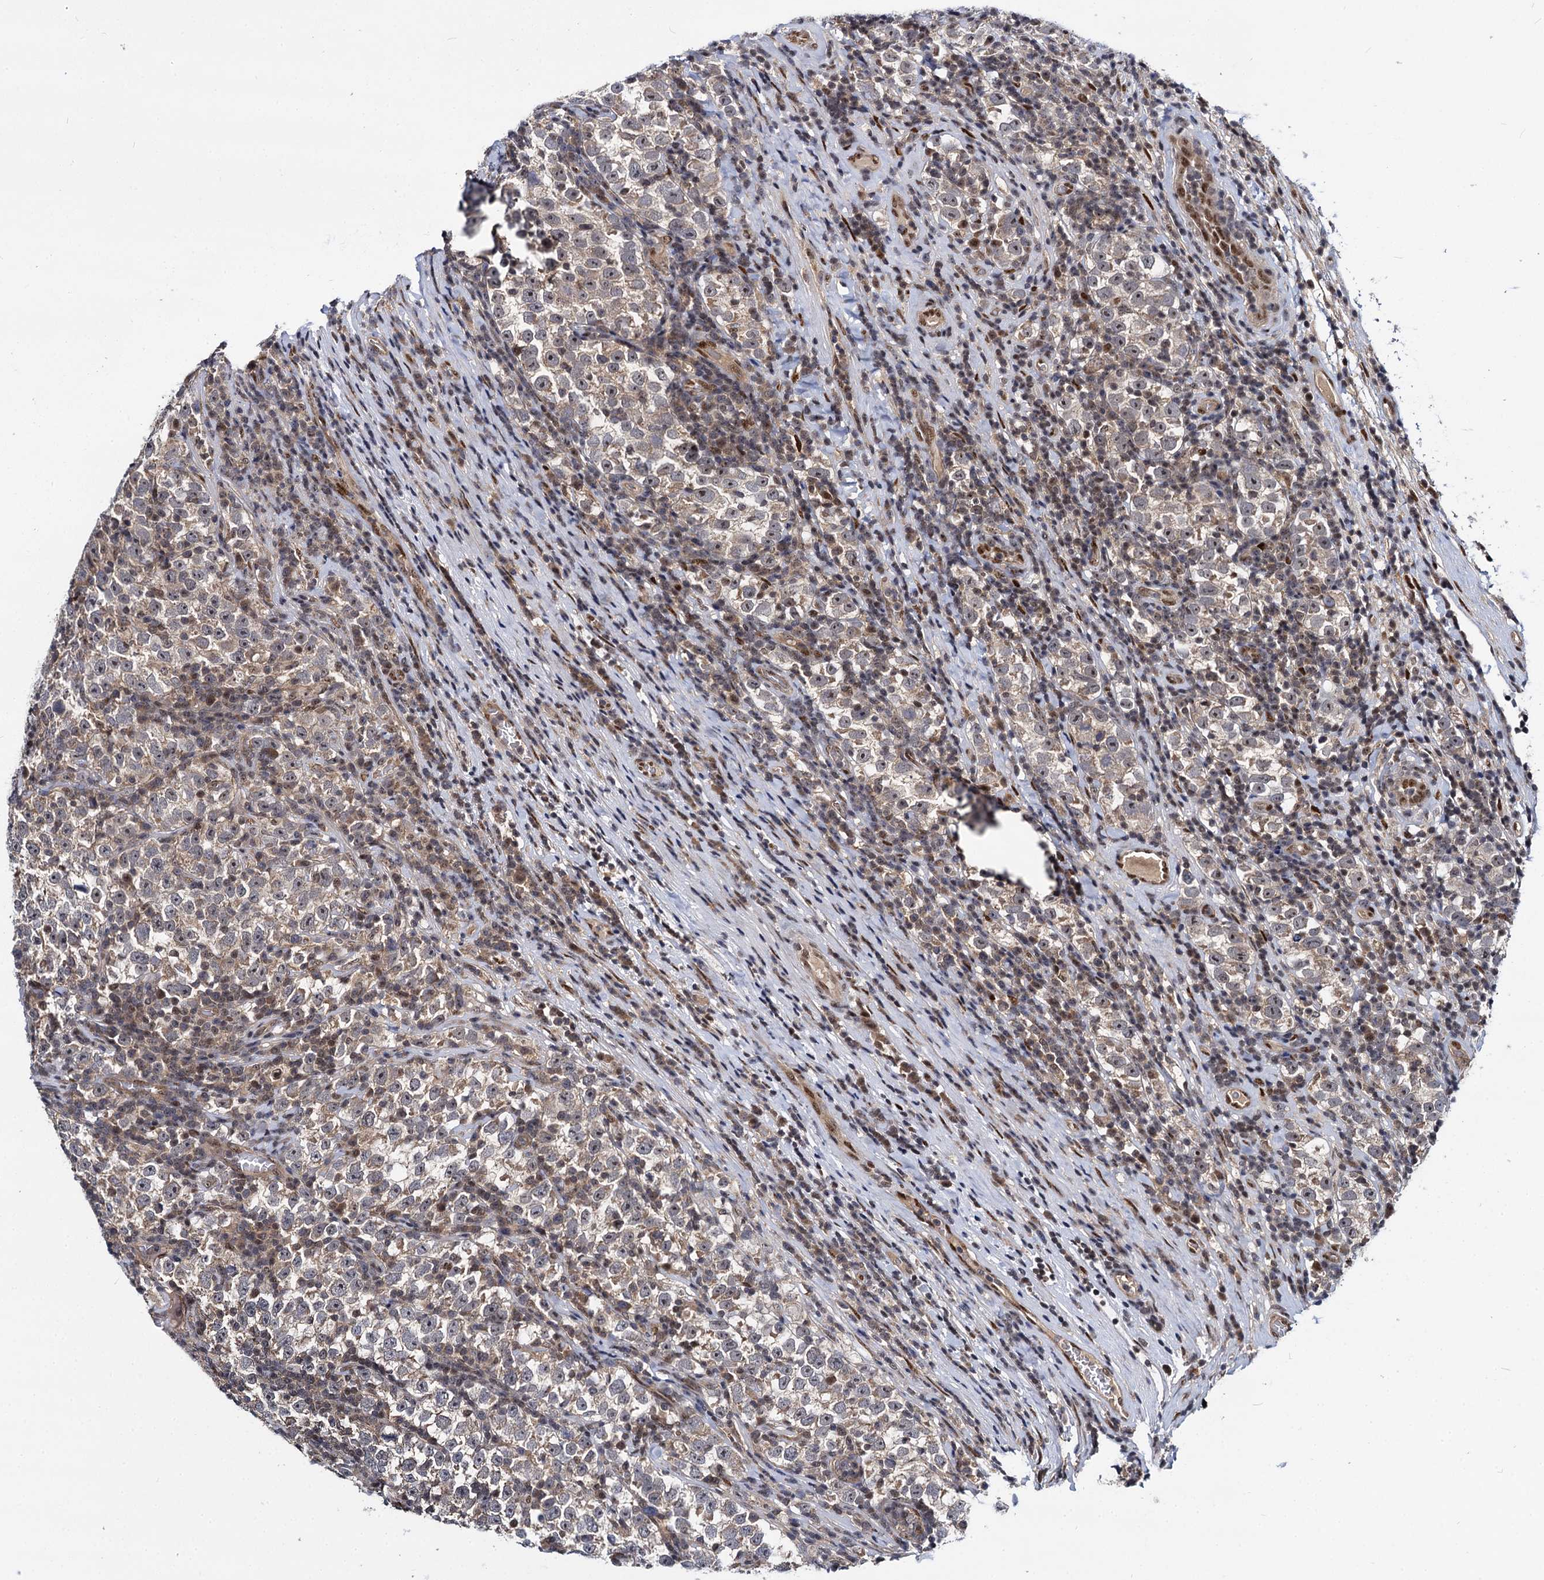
{"staining": {"intensity": "weak", "quantity": "25%-75%", "location": "cytoplasmic/membranous,nuclear"}, "tissue": "testis cancer", "cell_type": "Tumor cells", "image_type": "cancer", "snomed": [{"axis": "morphology", "description": "Normal tissue, NOS"}, {"axis": "morphology", "description": "Seminoma, NOS"}, {"axis": "topography", "description": "Testis"}], "caption": "This is an image of immunohistochemistry (IHC) staining of seminoma (testis), which shows weak staining in the cytoplasmic/membranous and nuclear of tumor cells.", "gene": "MAML2", "patient": {"sex": "male", "age": 43}}